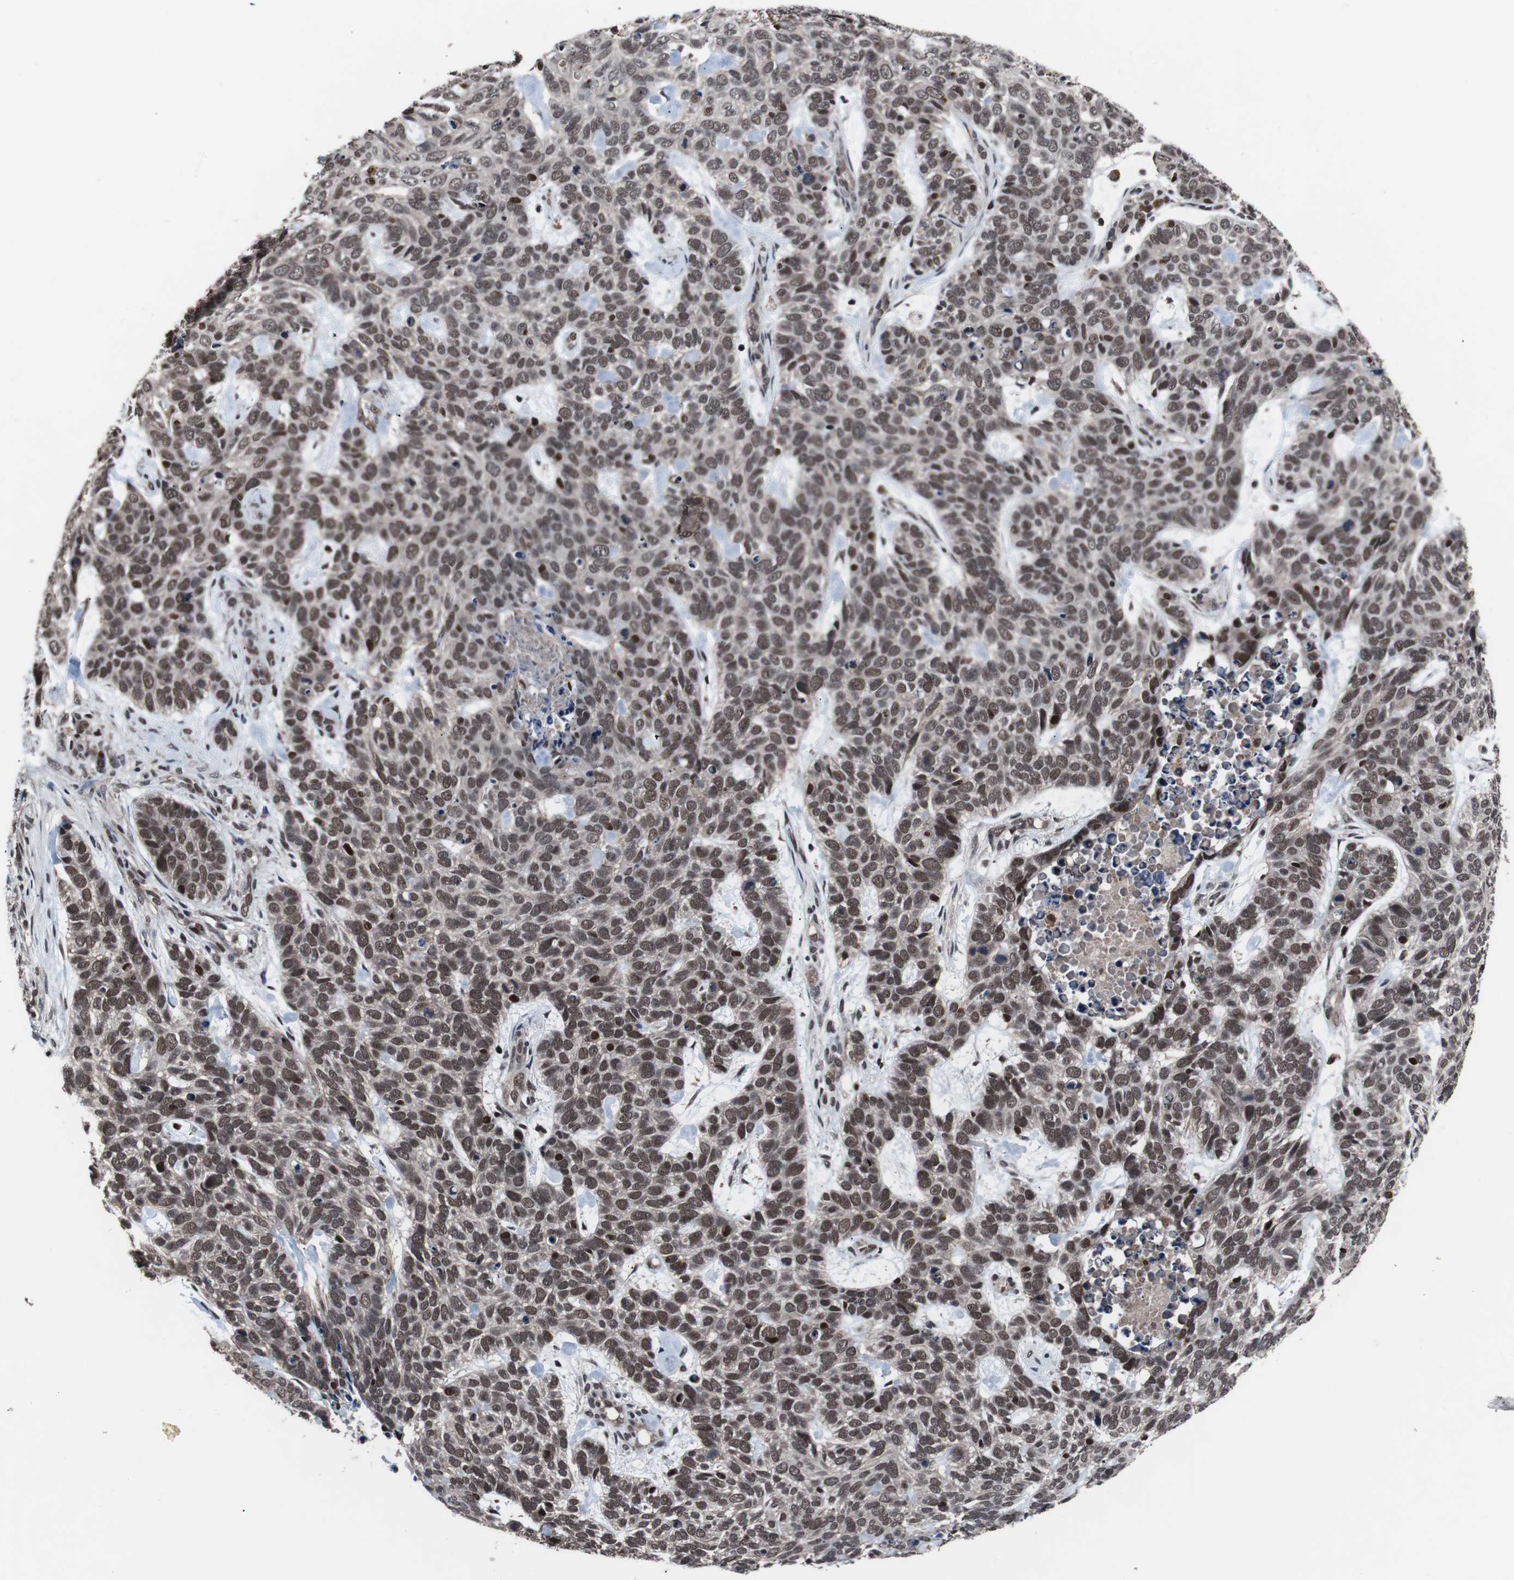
{"staining": {"intensity": "moderate", "quantity": ">75%", "location": "nuclear"}, "tissue": "skin cancer", "cell_type": "Tumor cells", "image_type": "cancer", "snomed": [{"axis": "morphology", "description": "Basal cell carcinoma"}, {"axis": "topography", "description": "Skin"}], "caption": "The micrograph displays a brown stain indicating the presence of a protein in the nuclear of tumor cells in skin cancer.", "gene": "GTF2F2", "patient": {"sex": "male", "age": 87}}